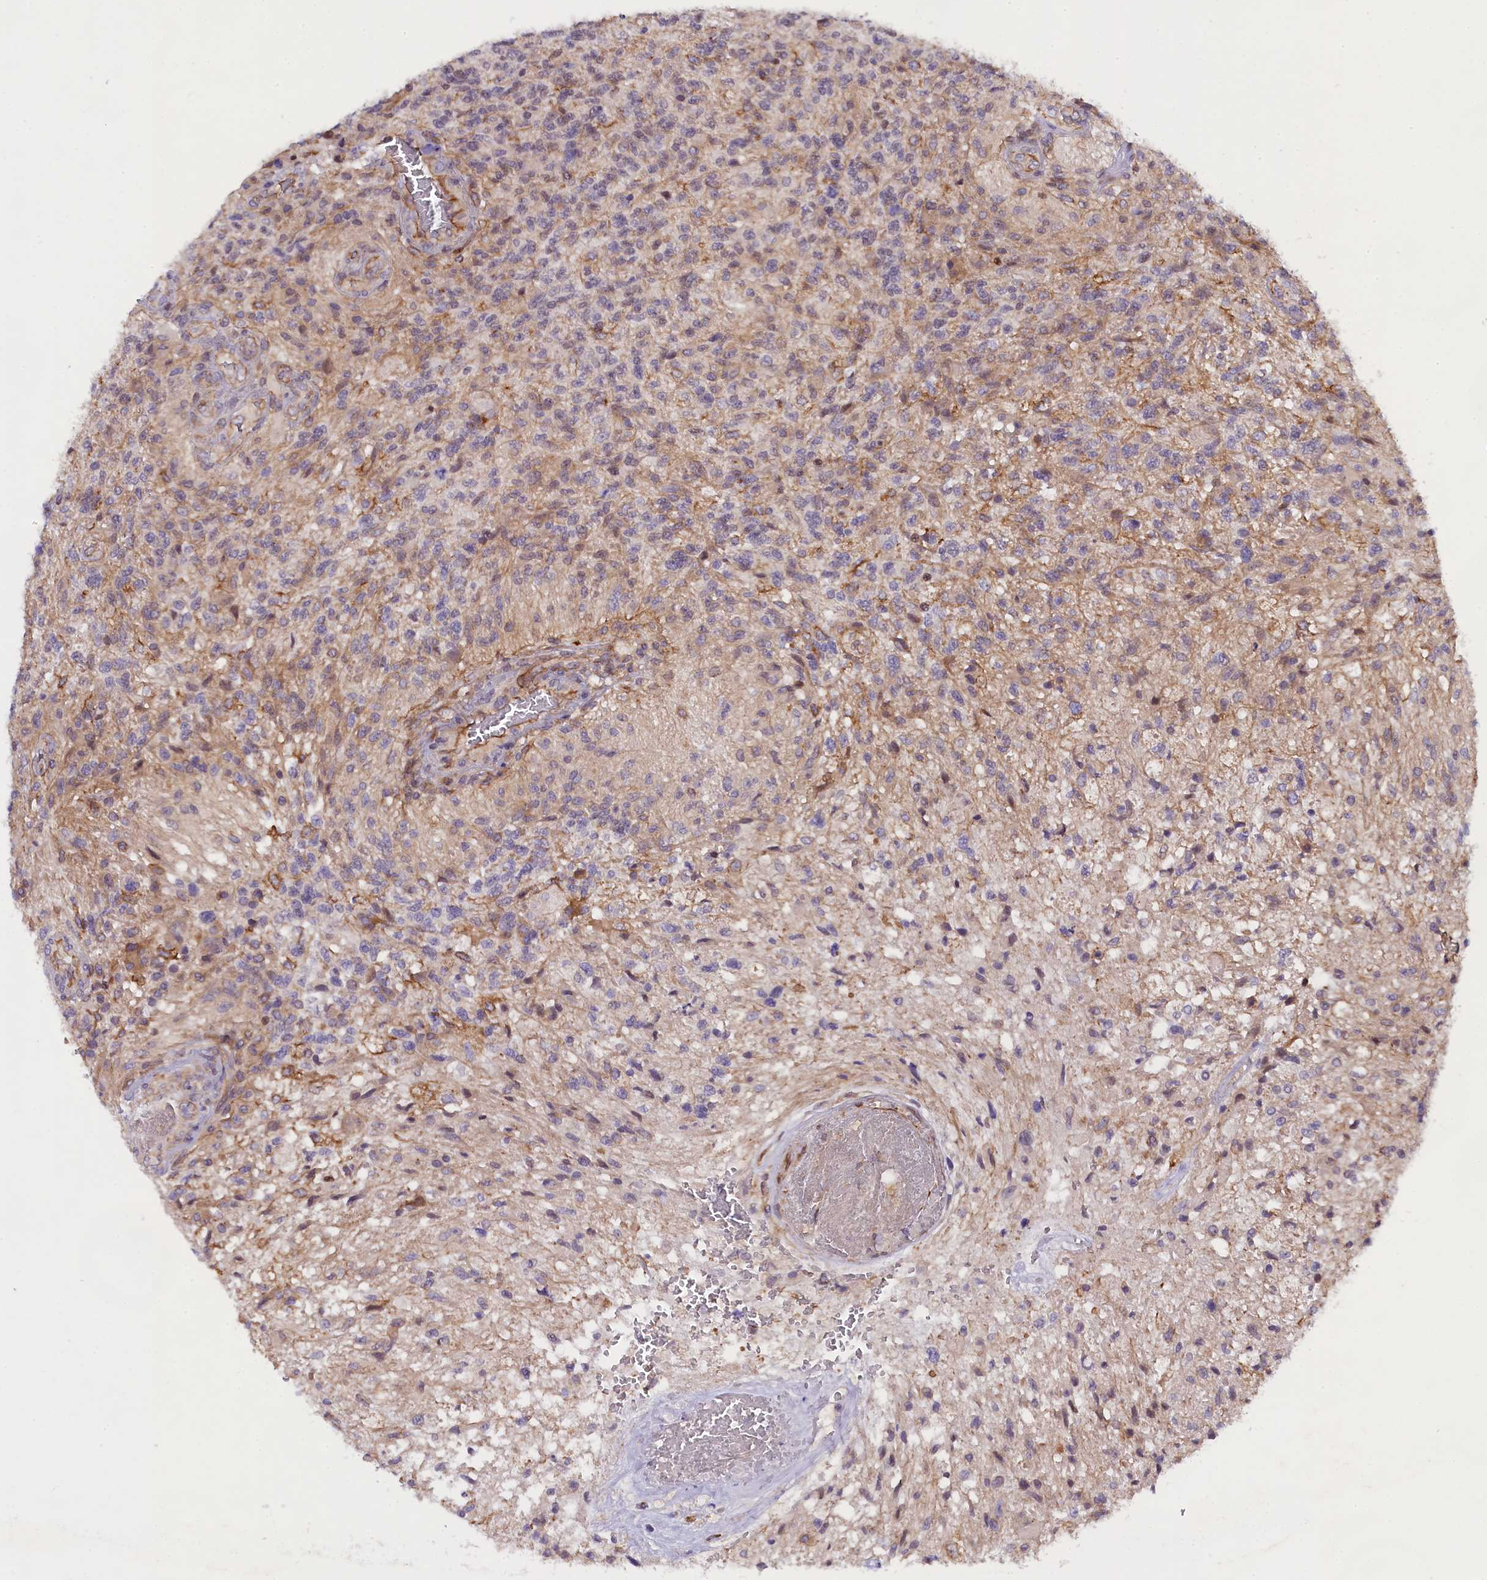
{"staining": {"intensity": "moderate", "quantity": "<25%", "location": "cytoplasmic/membranous"}, "tissue": "glioma", "cell_type": "Tumor cells", "image_type": "cancer", "snomed": [{"axis": "morphology", "description": "Glioma, malignant, High grade"}, {"axis": "topography", "description": "Brain"}], "caption": "IHC micrograph of neoplastic tissue: human malignant glioma (high-grade) stained using immunohistochemistry demonstrates low levels of moderate protein expression localized specifically in the cytoplasmic/membranous of tumor cells, appearing as a cytoplasmic/membranous brown color.", "gene": "SP4", "patient": {"sex": "male", "age": 56}}